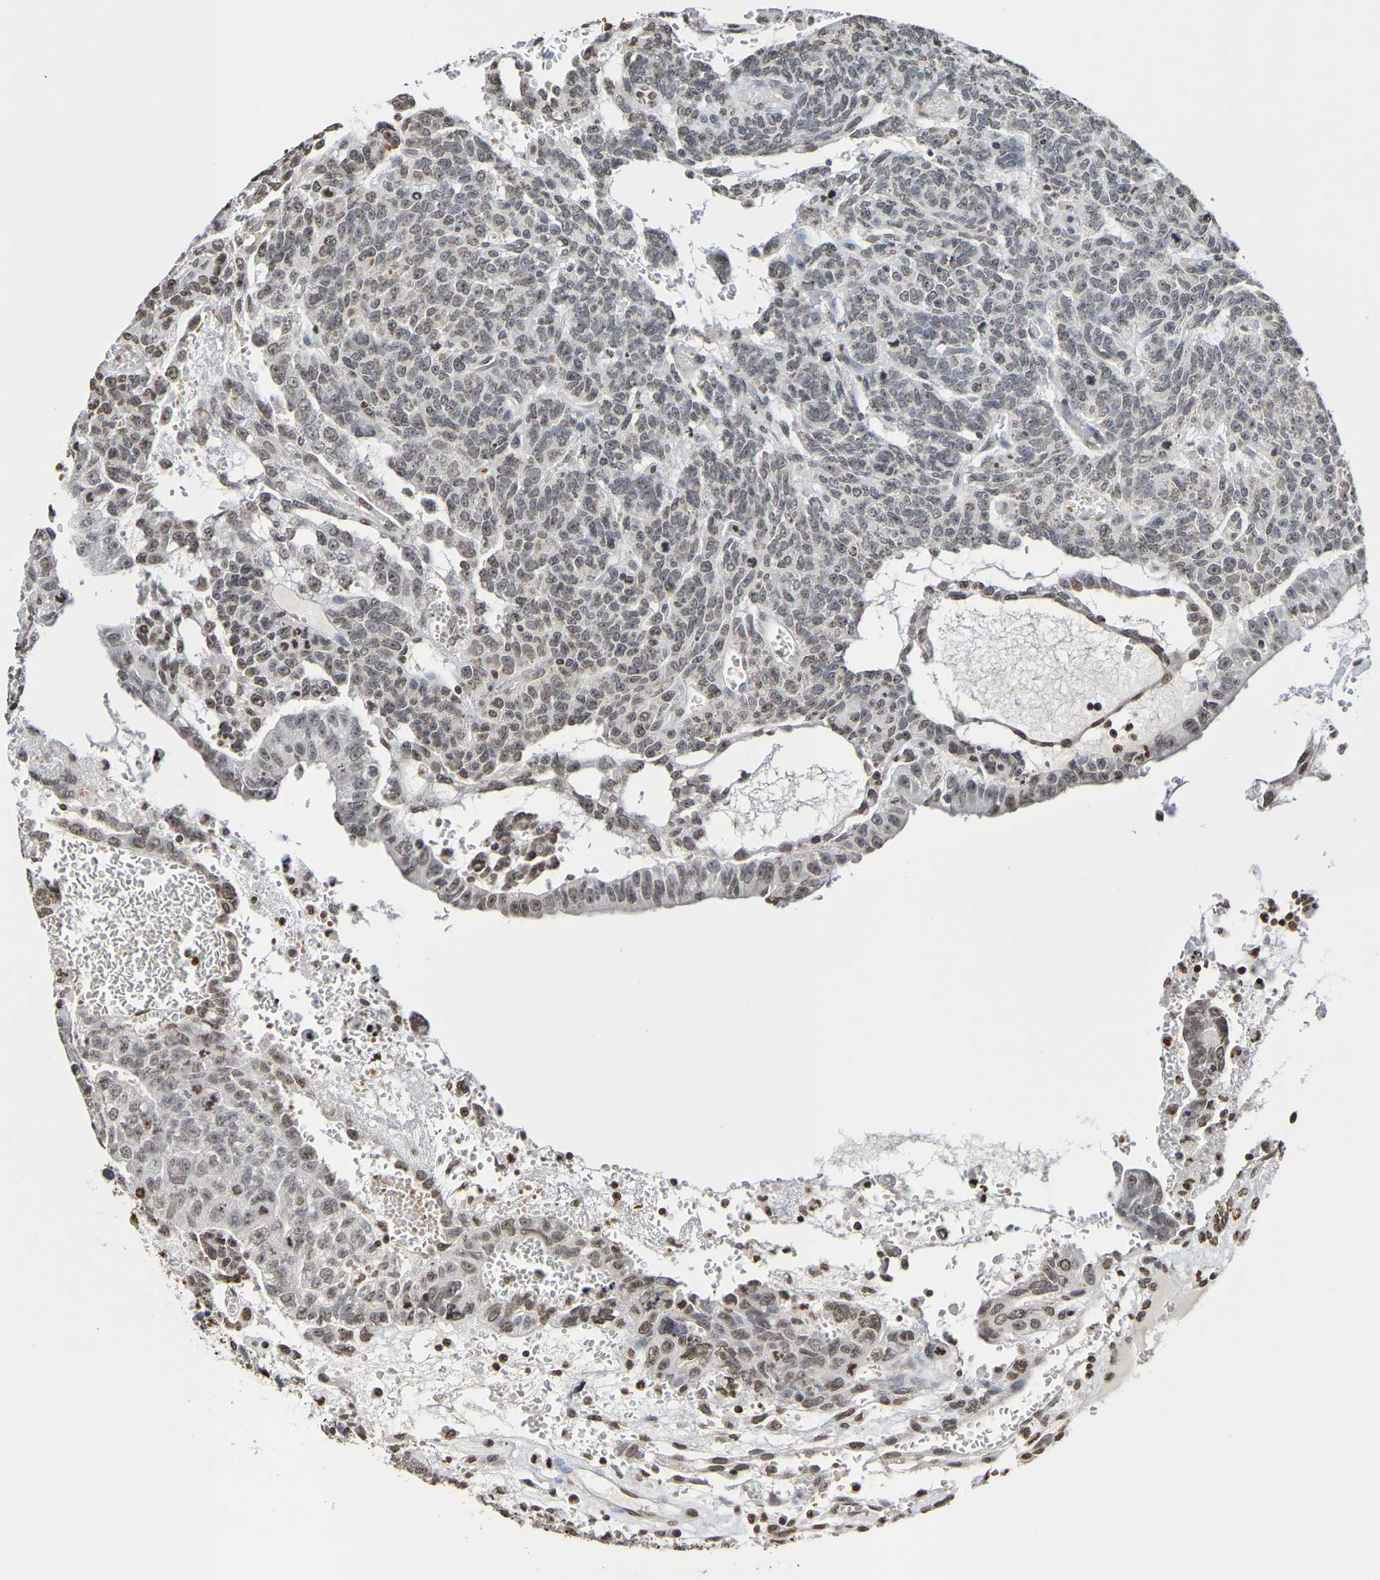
{"staining": {"intensity": "weak", "quantity": "<25%", "location": "nuclear"}, "tissue": "testis cancer", "cell_type": "Tumor cells", "image_type": "cancer", "snomed": [{"axis": "morphology", "description": "Seminoma, NOS"}, {"axis": "morphology", "description": "Carcinoma, Embryonal, NOS"}, {"axis": "topography", "description": "Testis"}], "caption": "This is a micrograph of immunohistochemistry staining of seminoma (testis), which shows no staining in tumor cells.", "gene": "ATF4", "patient": {"sex": "male", "age": 52}}